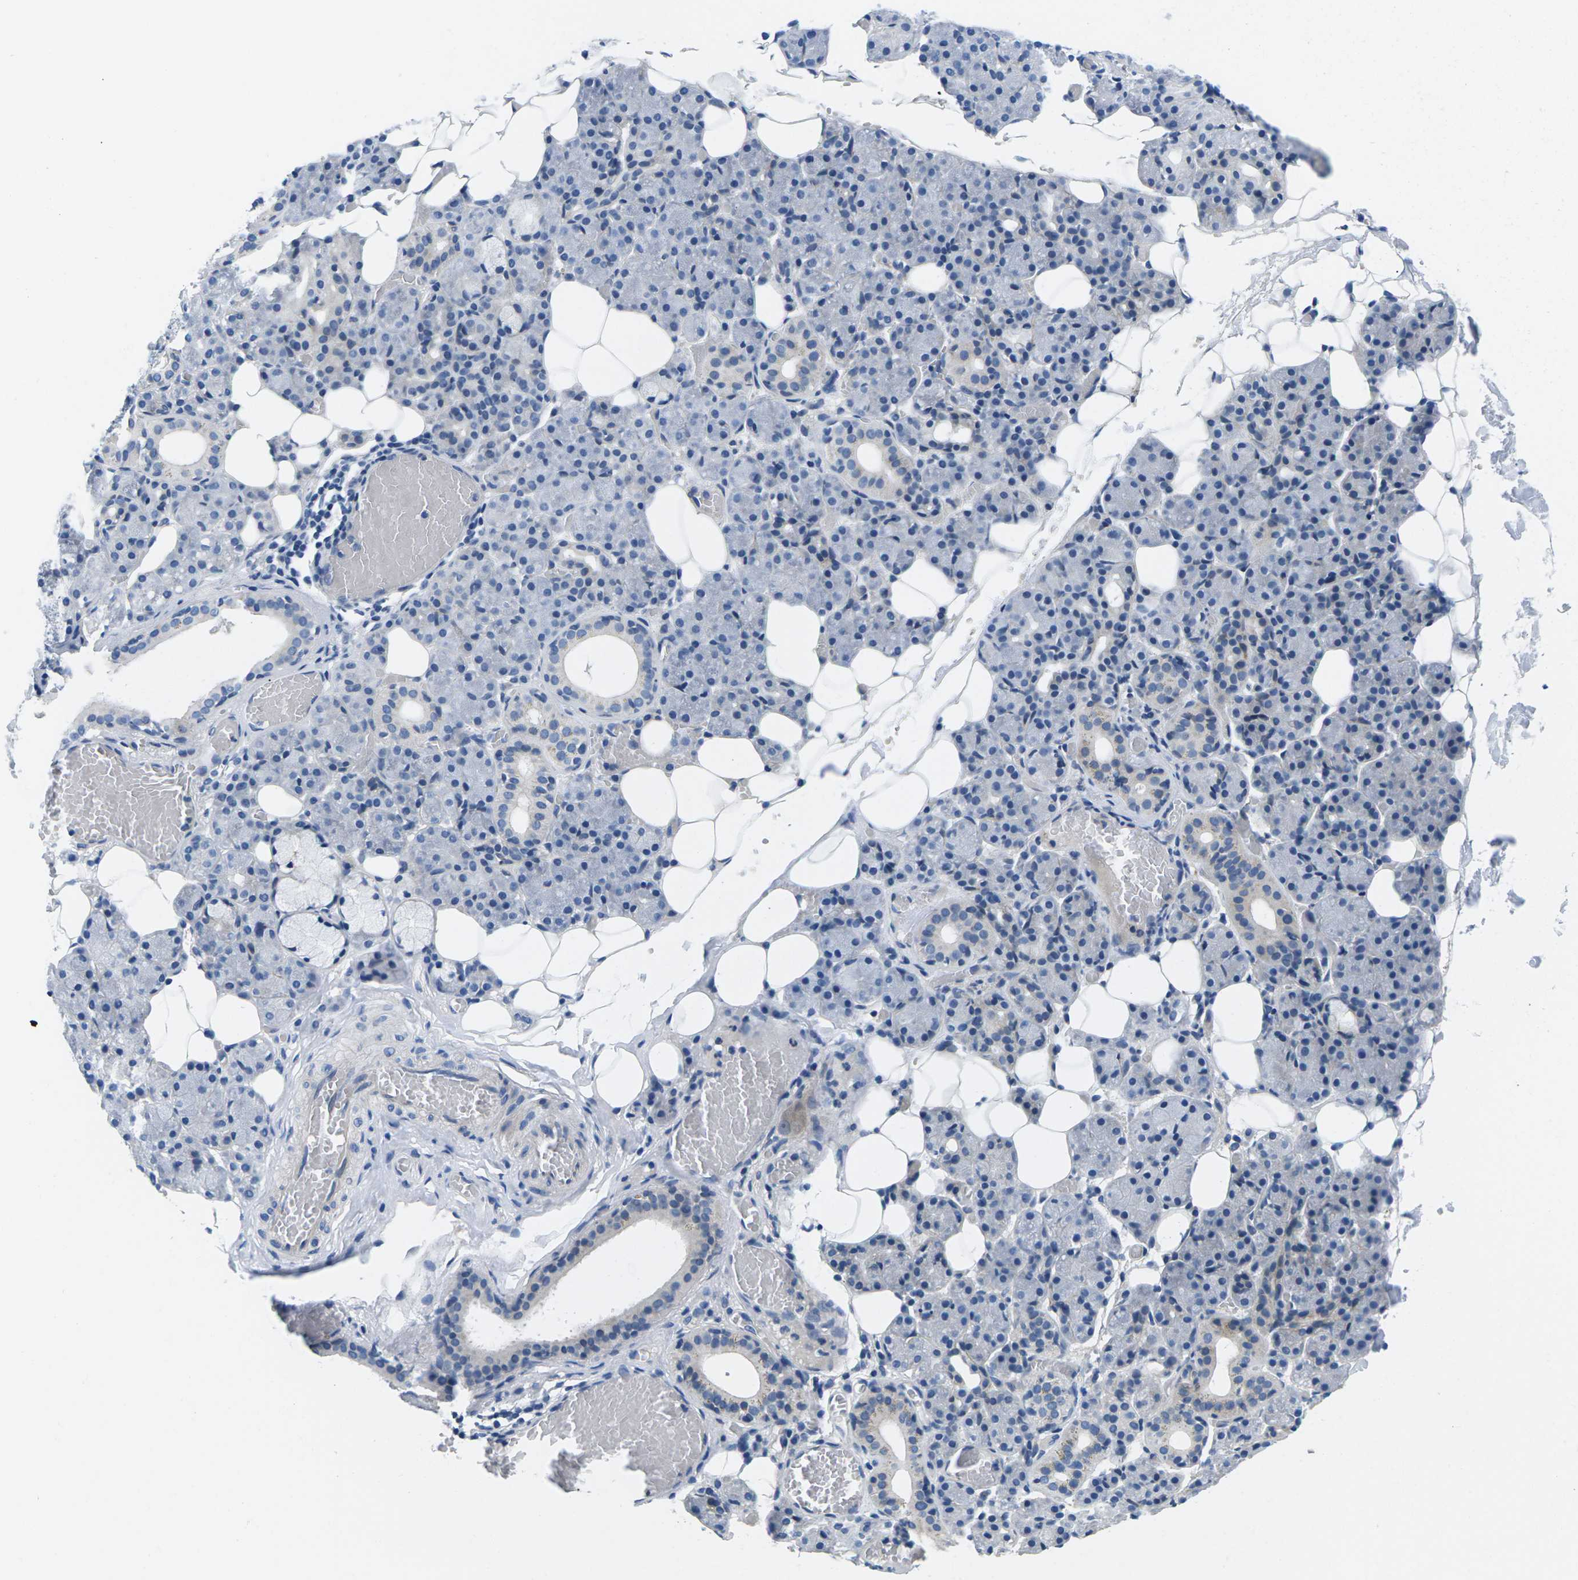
{"staining": {"intensity": "negative", "quantity": "none", "location": "none"}, "tissue": "salivary gland", "cell_type": "Glandular cells", "image_type": "normal", "snomed": [{"axis": "morphology", "description": "Normal tissue, NOS"}, {"axis": "topography", "description": "Salivary gland"}], "caption": "IHC histopathology image of benign salivary gland: human salivary gland stained with DAB (3,3'-diaminobenzidine) demonstrates no significant protein expression in glandular cells.", "gene": "TSPAN2", "patient": {"sex": "male", "age": 63}}